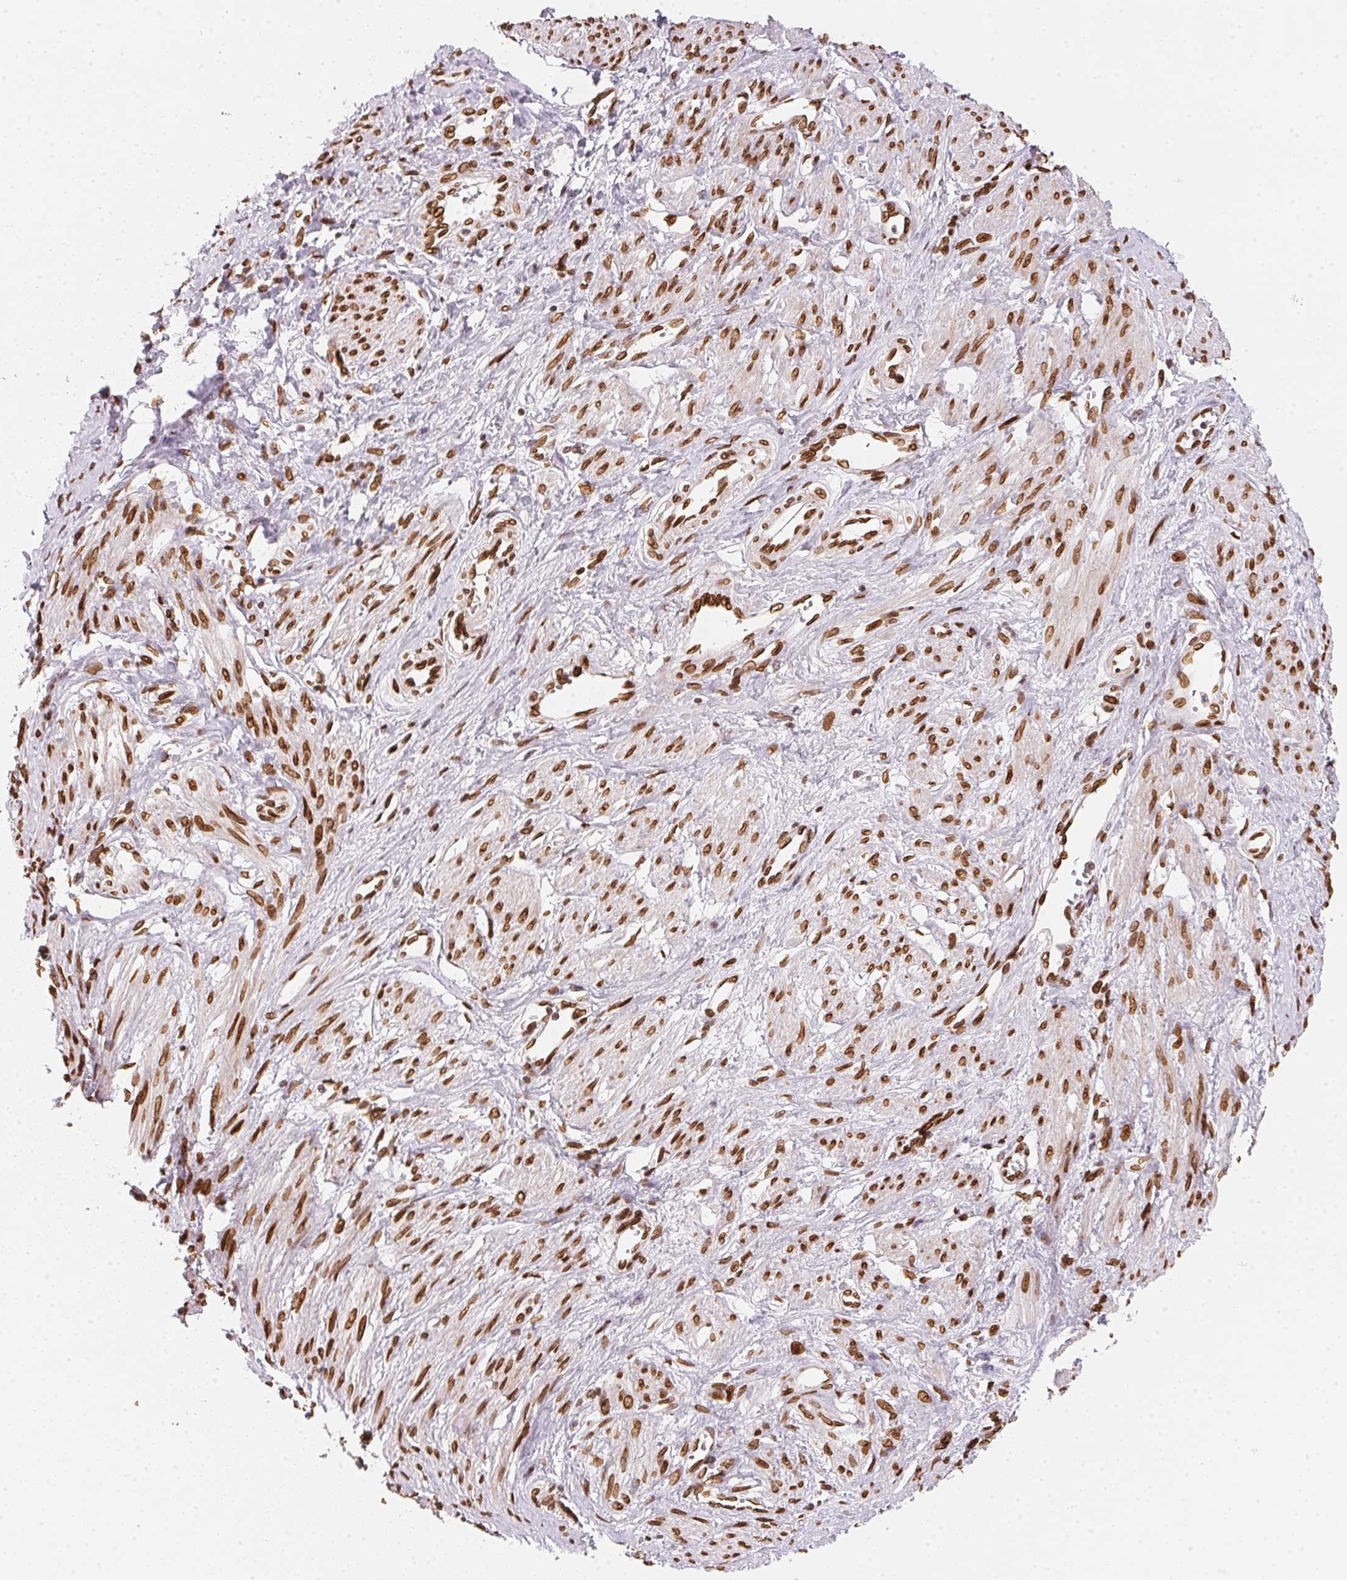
{"staining": {"intensity": "strong", "quantity": ">75%", "location": "cytoplasmic/membranous,nuclear"}, "tissue": "smooth muscle", "cell_type": "Smooth muscle cells", "image_type": "normal", "snomed": [{"axis": "morphology", "description": "Normal tissue, NOS"}, {"axis": "topography", "description": "Smooth muscle"}, {"axis": "topography", "description": "Uterus"}], "caption": "A photomicrograph of smooth muscle stained for a protein displays strong cytoplasmic/membranous,nuclear brown staining in smooth muscle cells. The staining was performed using DAB, with brown indicating positive protein expression. Nuclei are stained blue with hematoxylin.", "gene": "SAP30BP", "patient": {"sex": "female", "age": 39}}